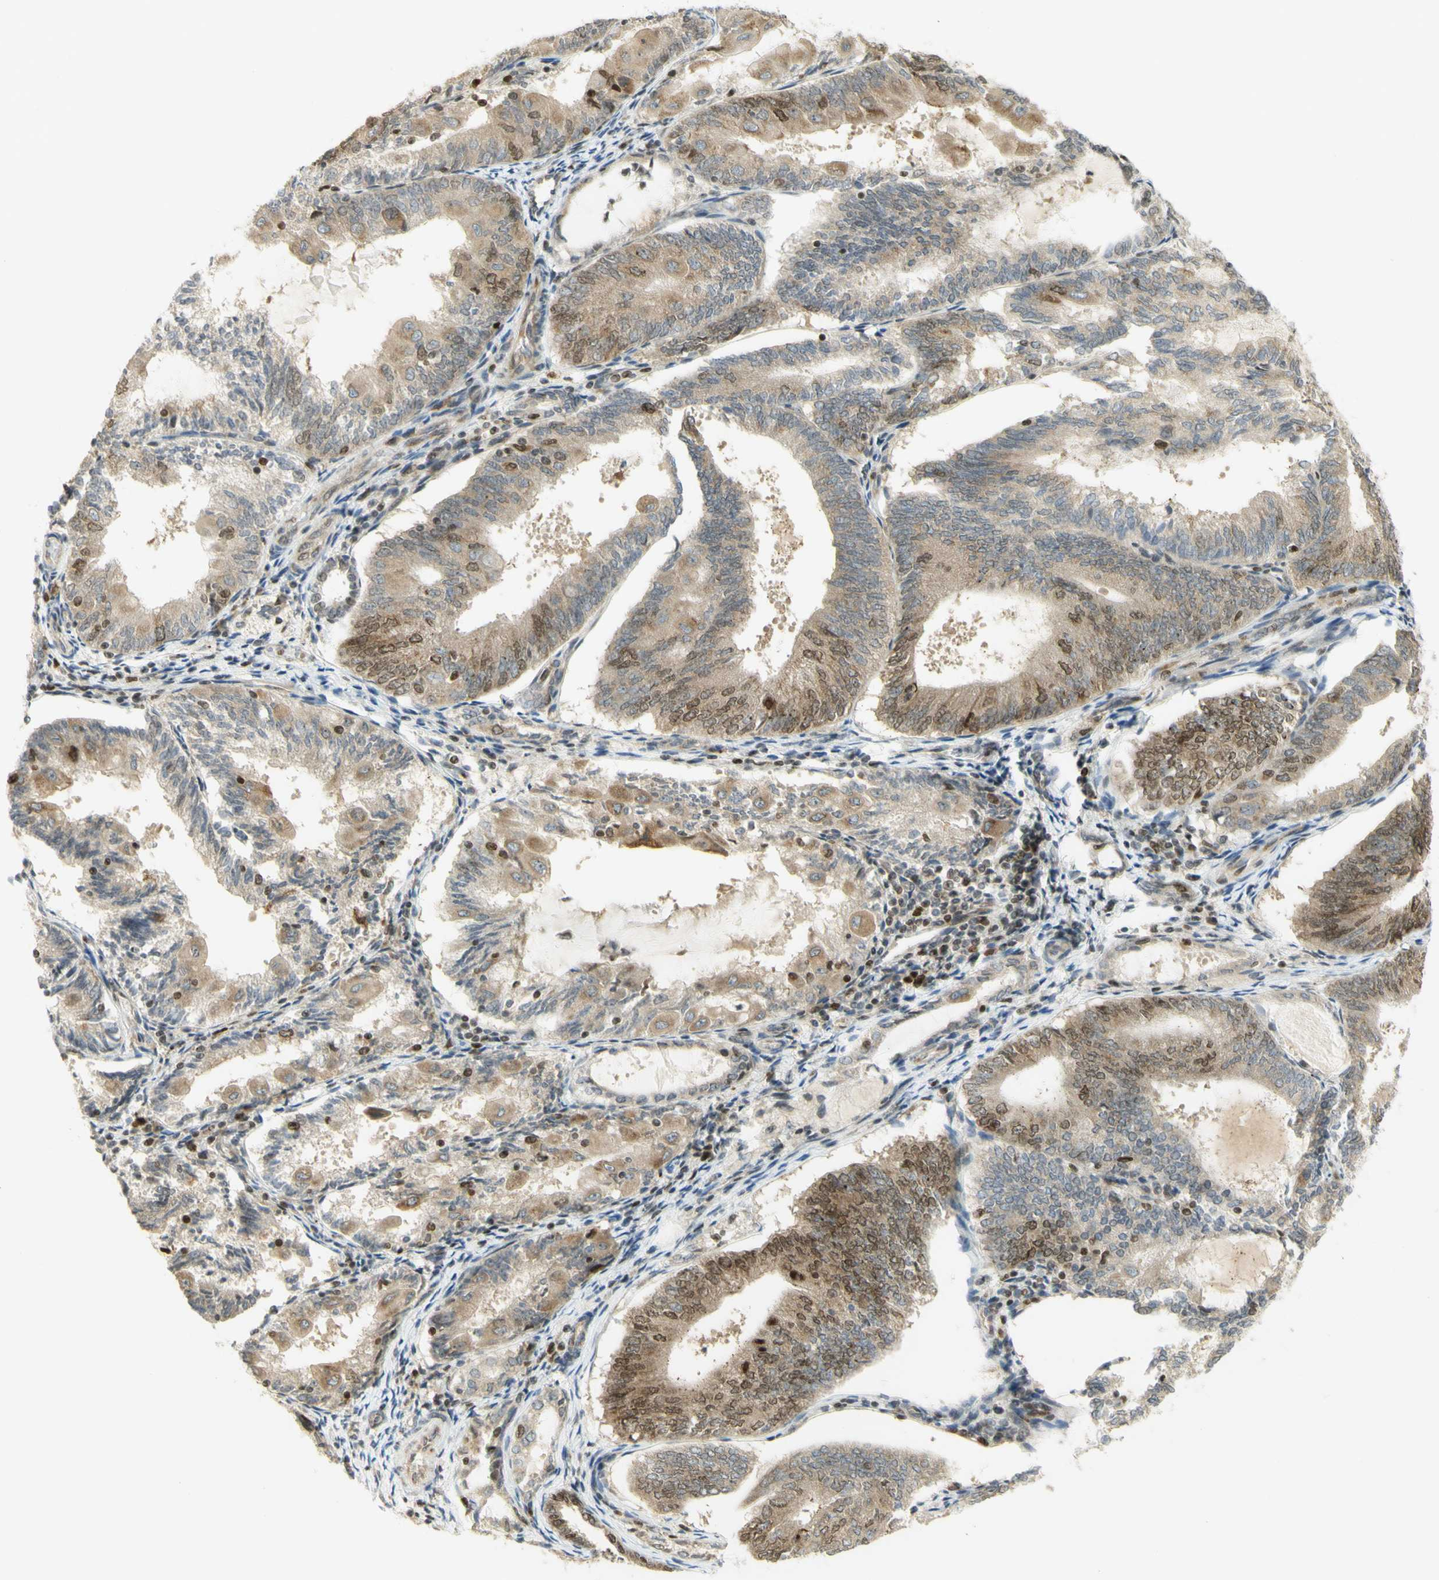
{"staining": {"intensity": "moderate", "quantity": ">75%", "location": "cytoplasmic/membranous,nuclear"}, "tissue": "endometrial cancer", "cell_type": "Tumor cells", "image_type": "cancer", "snomed": [{"axis": "morphology", "description": "Adenocarcinoma, NOS"}, {"axis": "topography", "description": "Endometrium"}], "caption": "Immunohistochemical staining of adenocarcinoma (endometrial) exhibits medium levels of moderate cytoplasmic/membranous and nuclear positivity in about >75% of tumor cells.", "gene": "KIF11", "patient": {"sex": "female", "age": 81}}